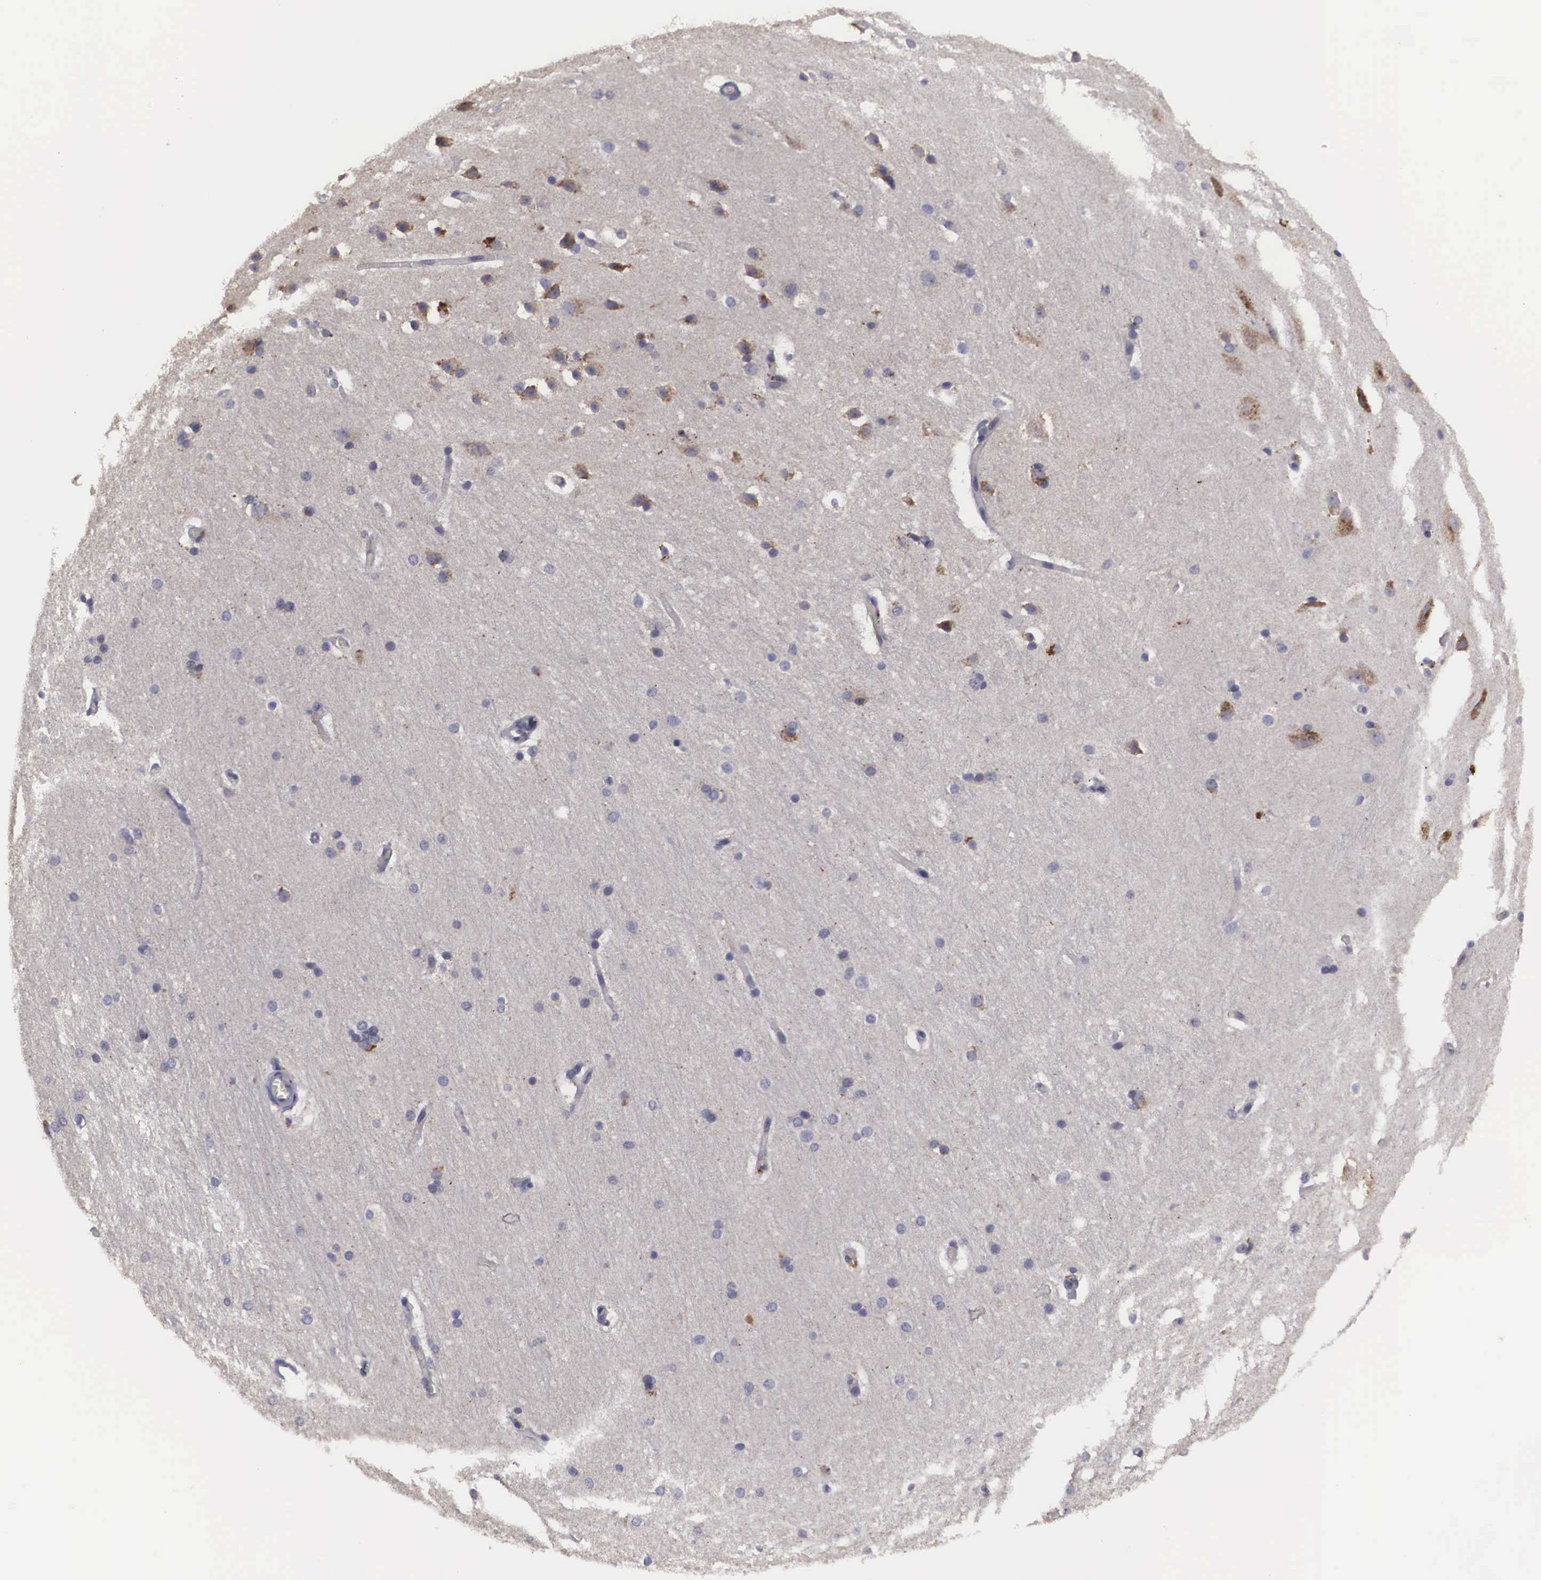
{"staining": {"intensity": "negative", "quantity": "none", "location": "none"}, "tissue": "cerebral cortex", "cell_type": "Endothelial cells", "image_type": "normal", "snomed": [{"axis": "morphology", "description": "Normal tissue, NOS"}, {"axis": "topography", "description": "Cerebral cortex"}, {"axis": "topography", "description": "Hippocampus"}], "caption": "Immunohistochemical staining of normal cerebral cortex demonstrates no significant positivity in endothelial cells.", "gene": "CRELD2", "patient": {"sex": "female", "age": 19}}